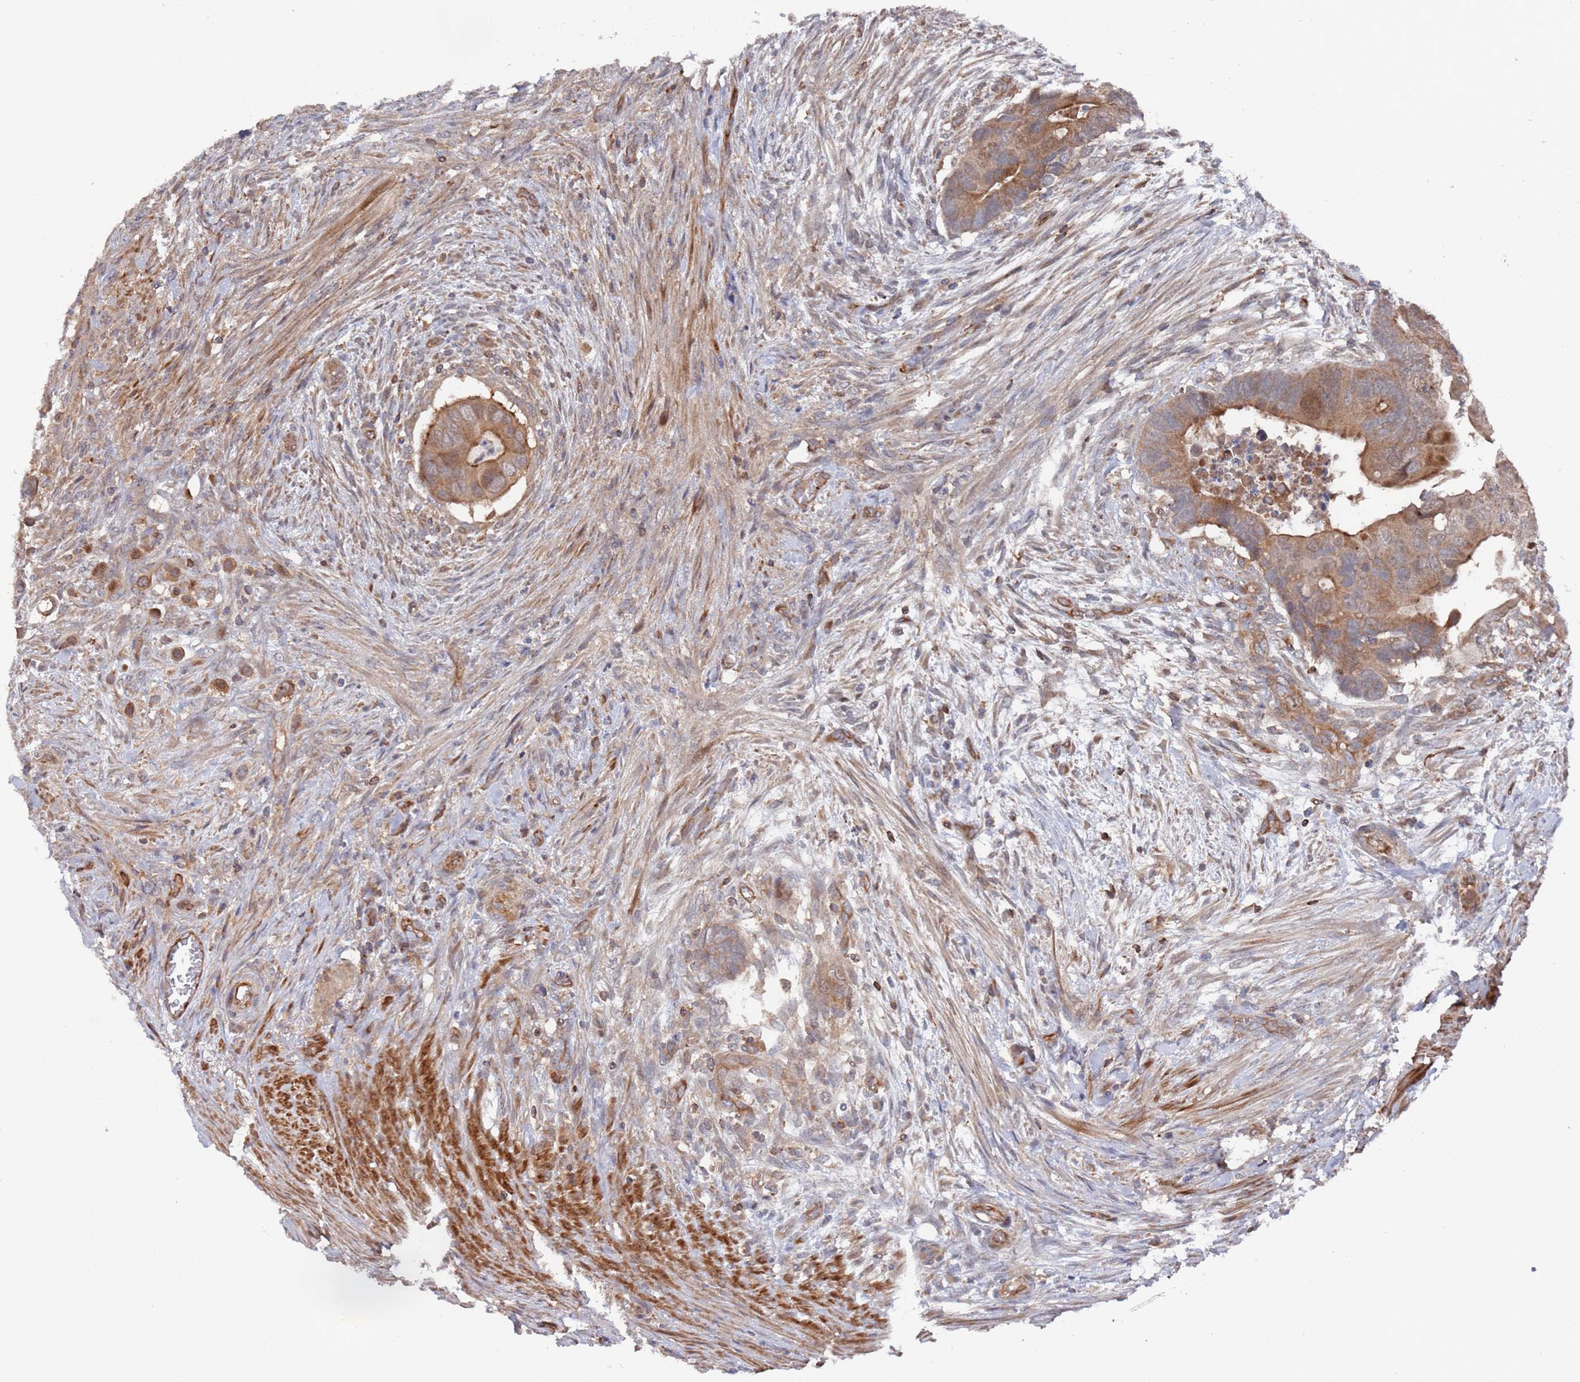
{"staining": {"intensity": "moderate", "quantity": ">75%", "location": "cytoplasmic/membranous"}, "tissue": "colorectal cancer", "cell_type": "Tumor cells", "image_type": "cancer", "snomed": [{"axis": "morphology", "description": "Adenocarcinoma, NOS"}, {"axis": "topography", "description": "Rectum"}], "caption": "Brown immunohistochemical staining in human colorectal cancer shows moderate cytoplasmic/membranous staining in approximately >75% of tumor cells. (DAB (3,3'-diaminobenzidine) = brown stain, brightfield microscopy at high magnification).", "gene": "DDX60", "patient": {"sex": "female", "age": 78}}